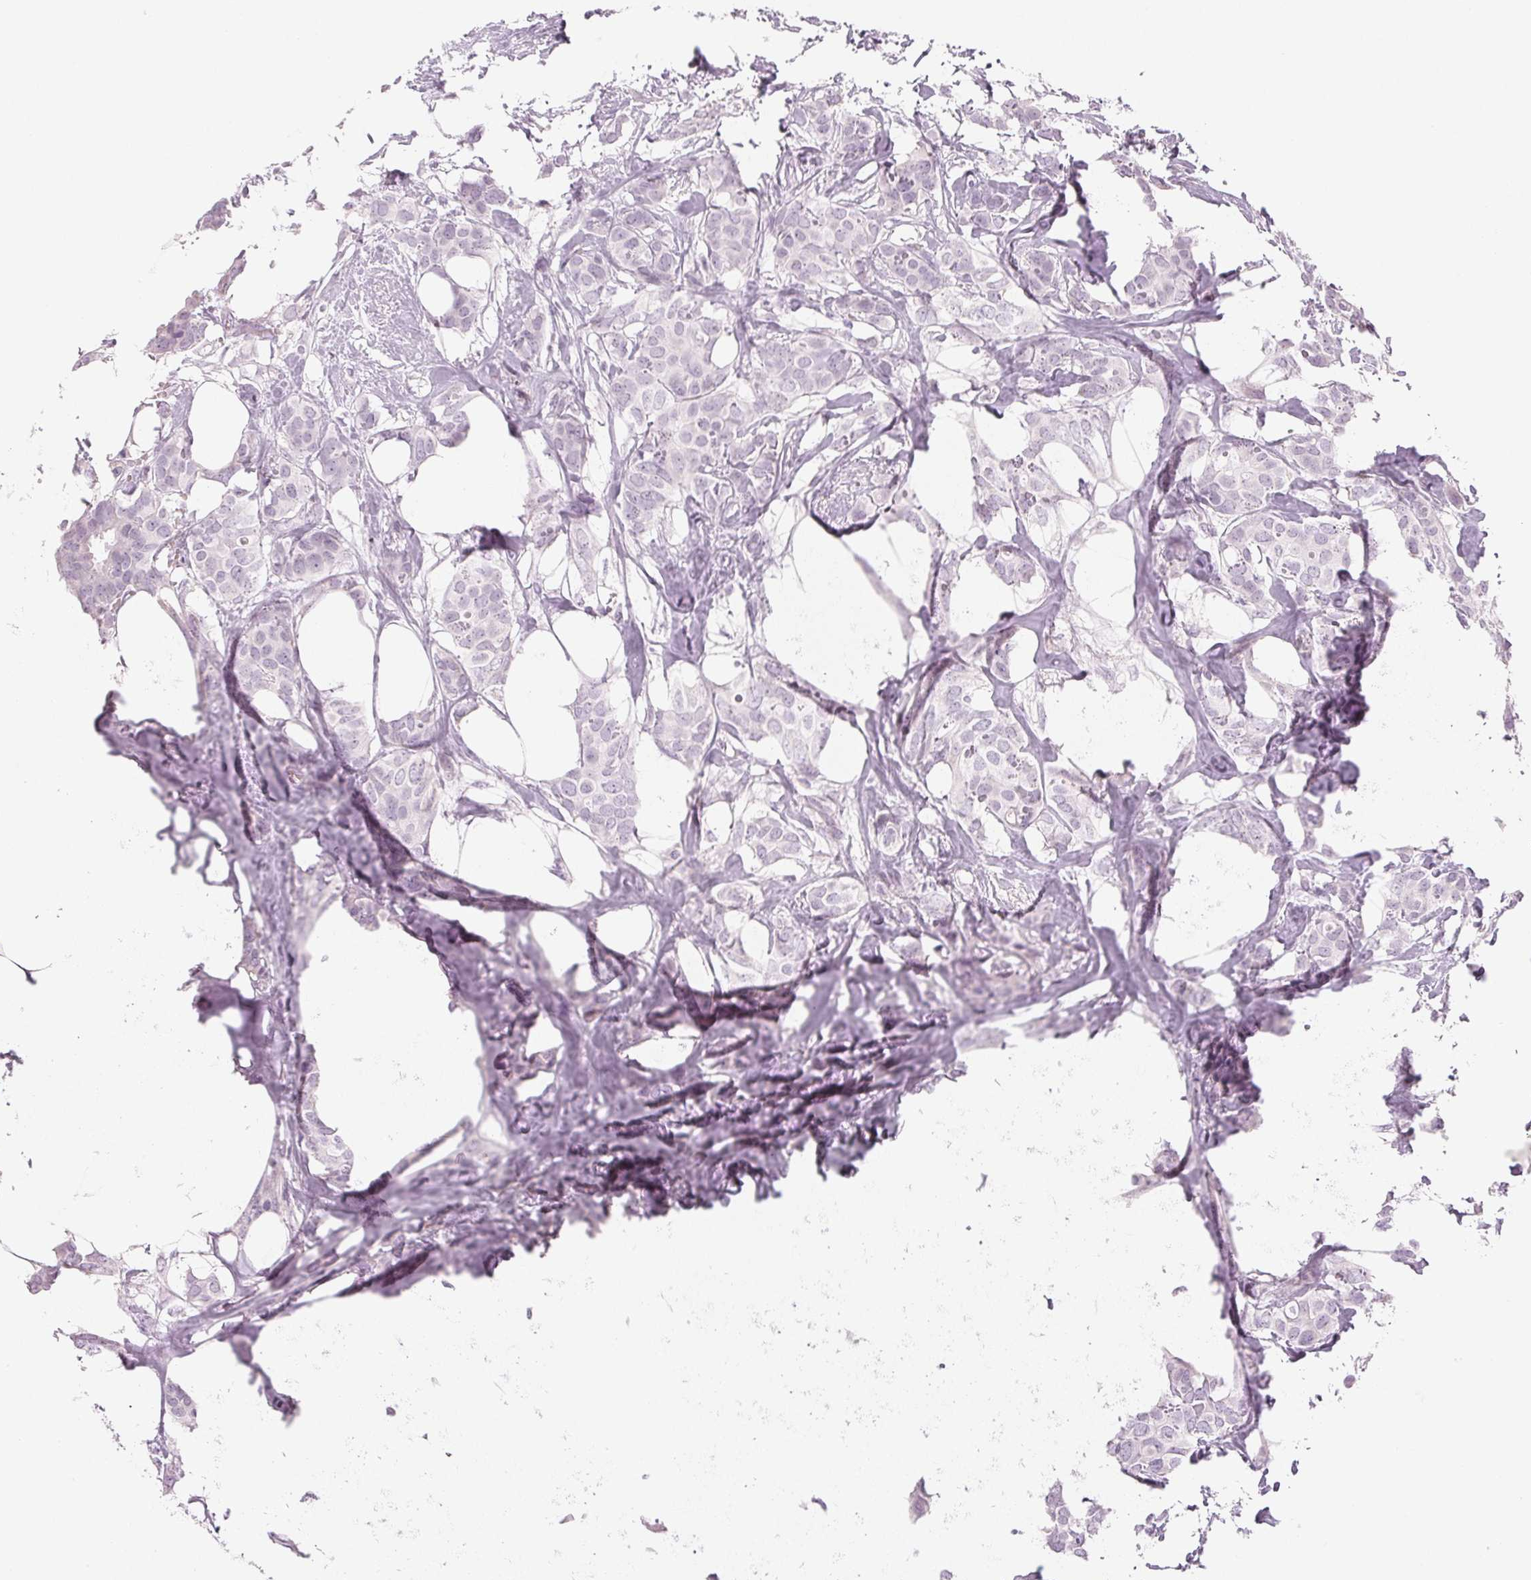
{"staining": {"intensity": "negative", "quantity": "none", "location": "none"}, "tissue": "breast cancer", "cell_type": "Tumor cells", "image_type": "cancer", "snomed": [{"axis": "morphology", "description": "Duct carcinoma"}, {"axis": "topography", "description": "Breast"}], "caption": "DAB immunohistochemical staining of human infiltrating ductal carcinoma (breast) shows no significant expression in tumor cells.", "gene": "EHHADH", "patient": {"sex": "female", "age": 62}}